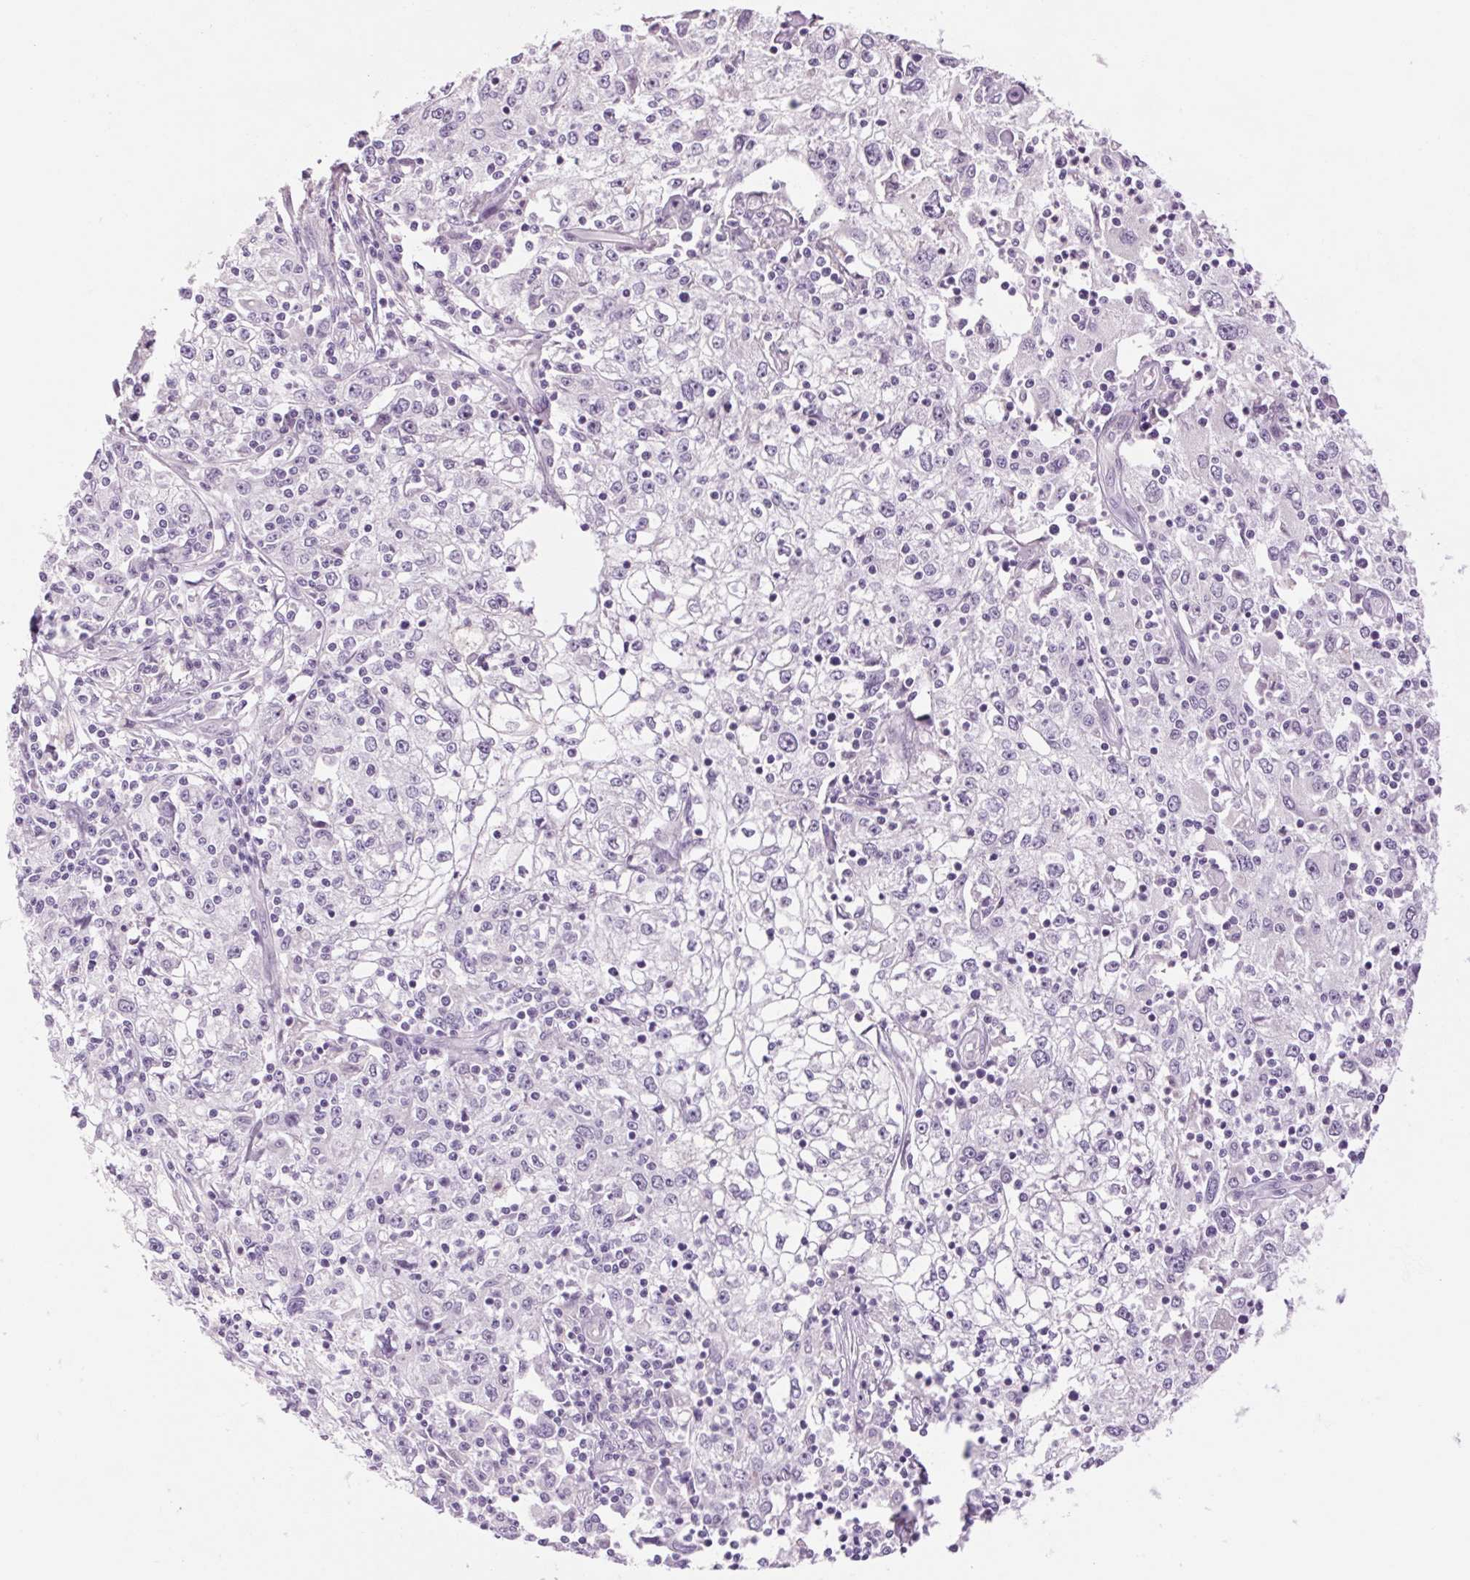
{"staining": {"intensity": "negative", "quantity": "none", "location": "none"}, "tissue": "cervical cancer", "cell_type": "Tumor cells", "image_type": "cancer", "snomed": [{"axis": "morphology", "description": "Squamous cell carcinoma, NOS"}, {"axis": "topography", "description": "Cervix"}], "caption": "The image reveals no staining of tumor cells in cervical cancer (squamous cell carcinoma).", "gene": "RPTN", "patient": {"sex": "female", "age": 85}}